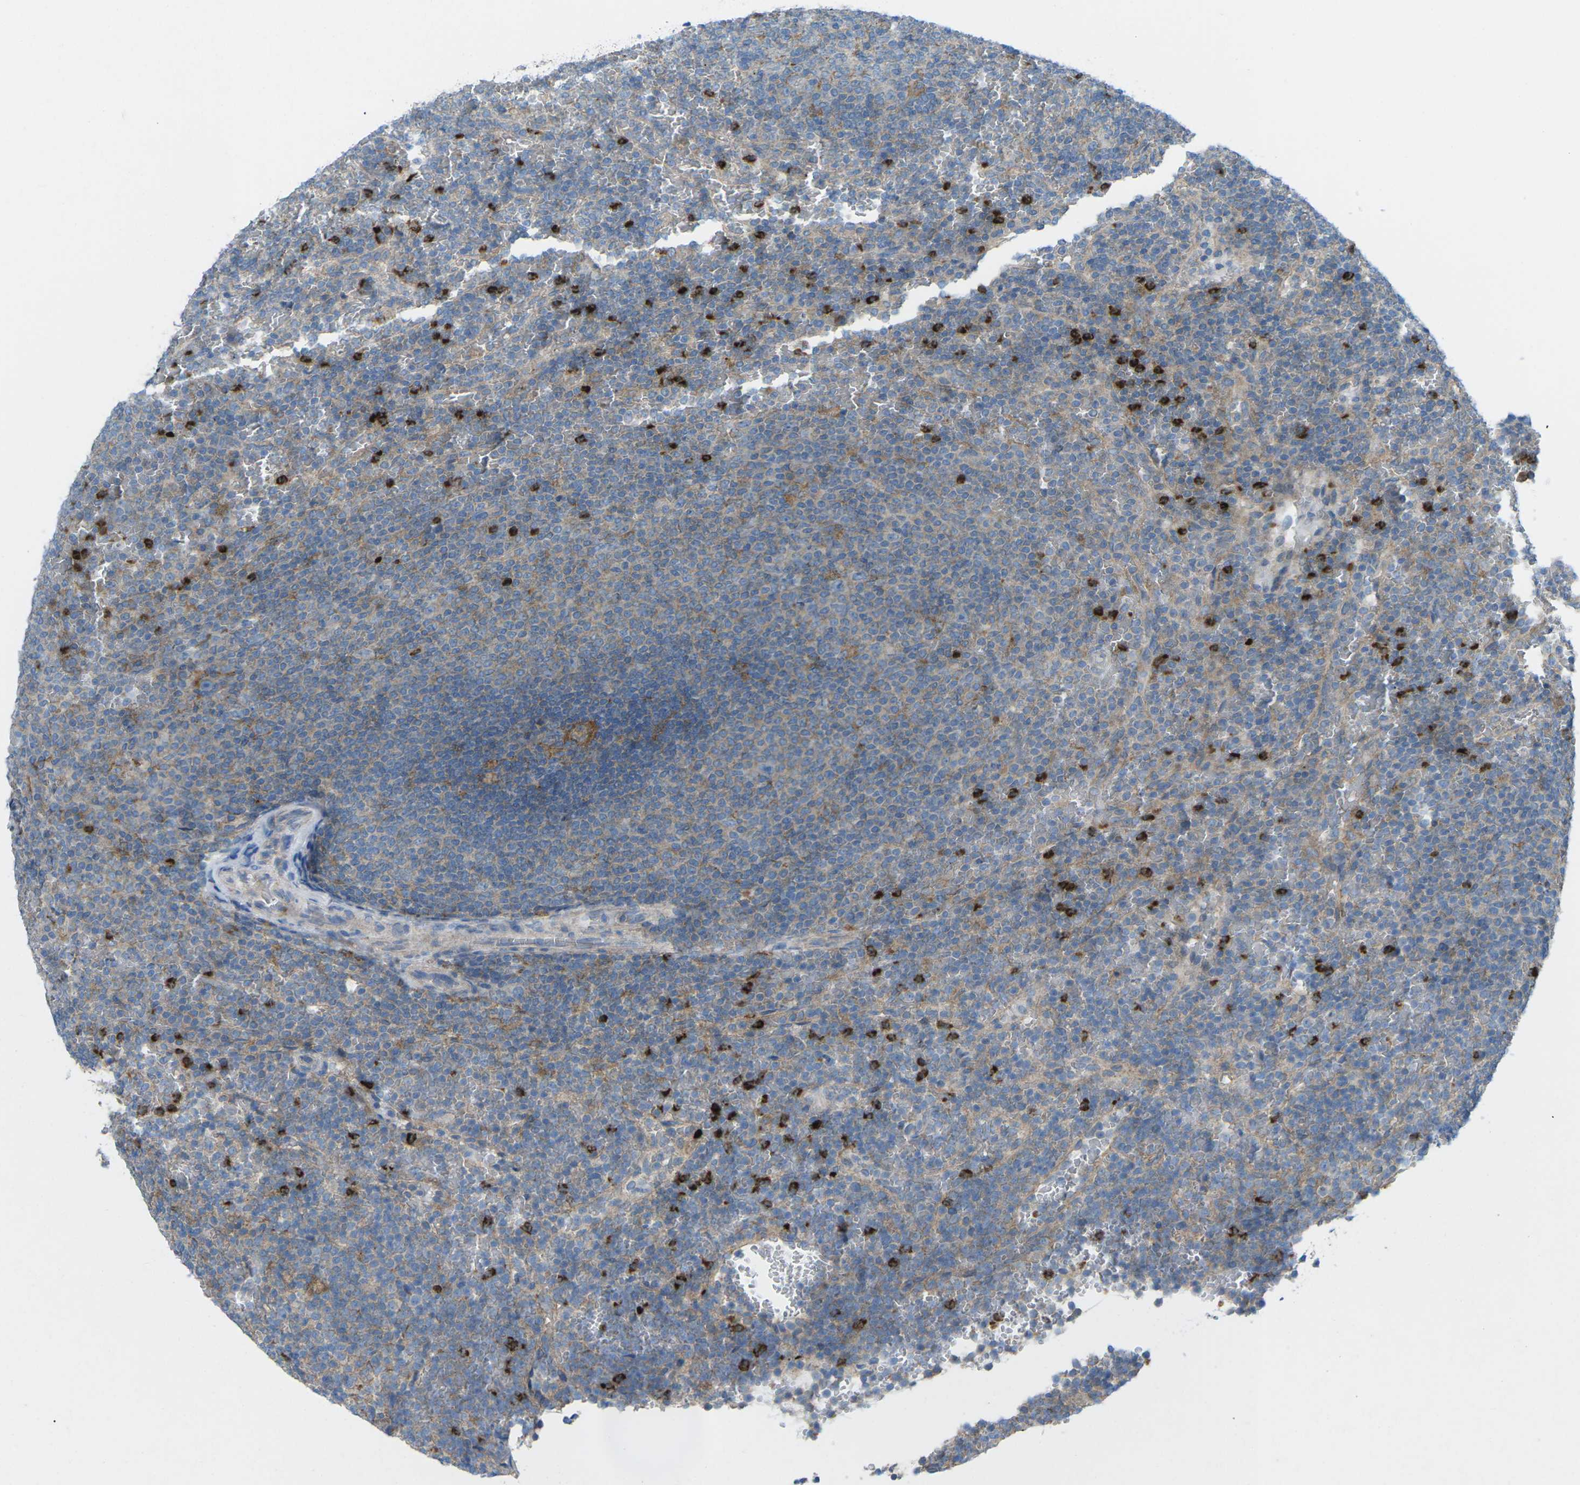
{"staining": {"intensity": "weak", "quantity": "<25%", "location": "cytoplasmic/membranous"}, "tissue": "lymphoma", "cell_type": "Tumor cells", "image_type": "cancer", "snomed": [{"axis": "morphology", "description": "Malignant lymphoma, non-Hodgkin's type, Low grade"}, {"axis": "topography", "description": "Spleen"}], "caption": "The histopathology image displays no staining of tumor cells in lymphoma.", "gene": "STK11", "patient": {"sex": "female", "age": 77}}